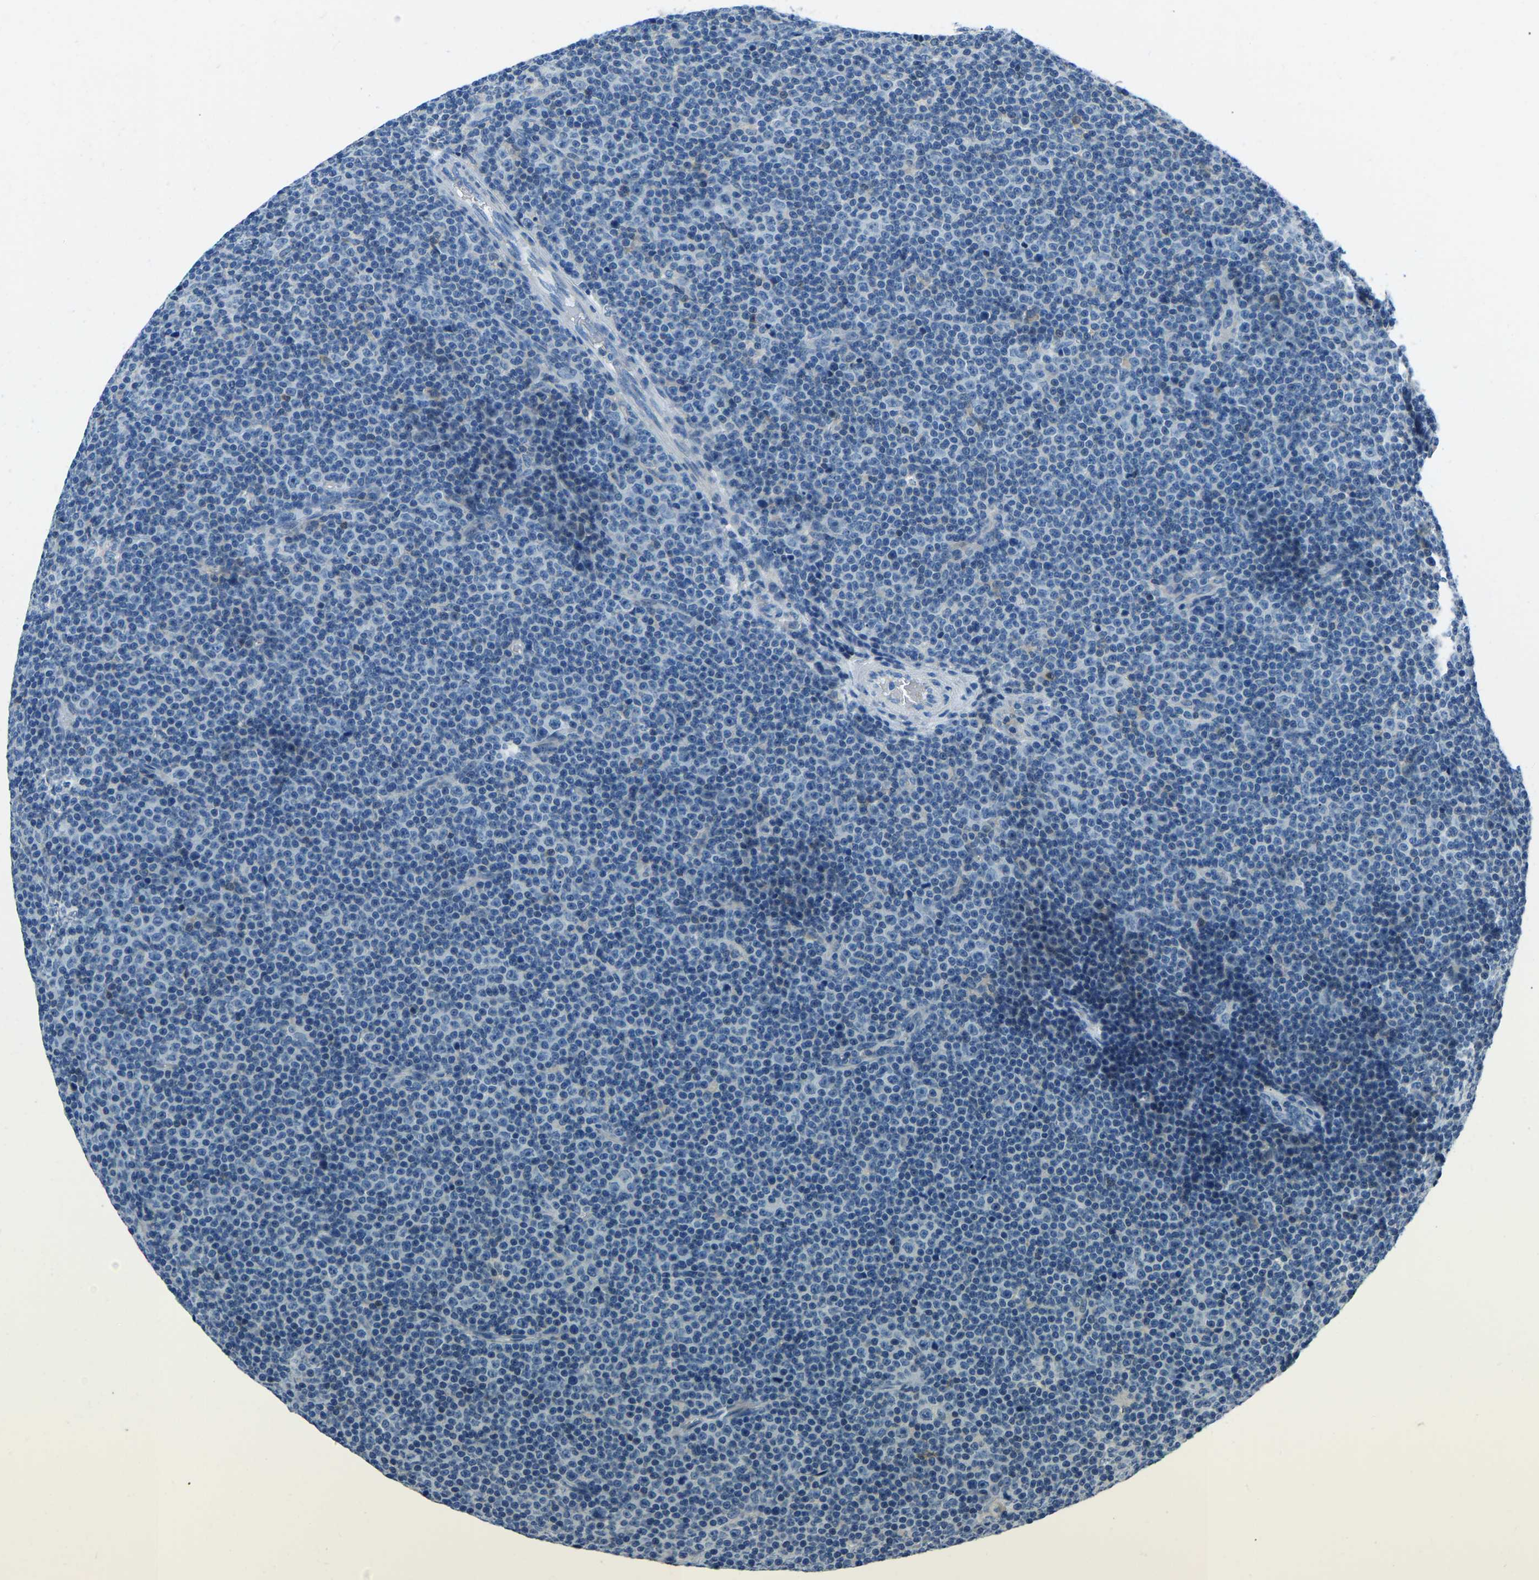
{"staining": {"intensity": "negative", "quantity": "none", "location": "none"}, "tissue": "lymphoma", "cell_type": "Tumor cells", "image_type": "cancer", "snomed": [{"axis": "morphology", "description": "Malignant lymphoma, non-Hodgkin's type, Low grade"}, {"axis": "topography", "description": "Lymph node"}], "caption": "Immunohistochemical staining of human low-grade malignant lymphoma, non-Hodgkin's type shows no significant staining in tumor cells.", "gene": "XIRP1", "patient": {"sex": "female", "age": 67}}